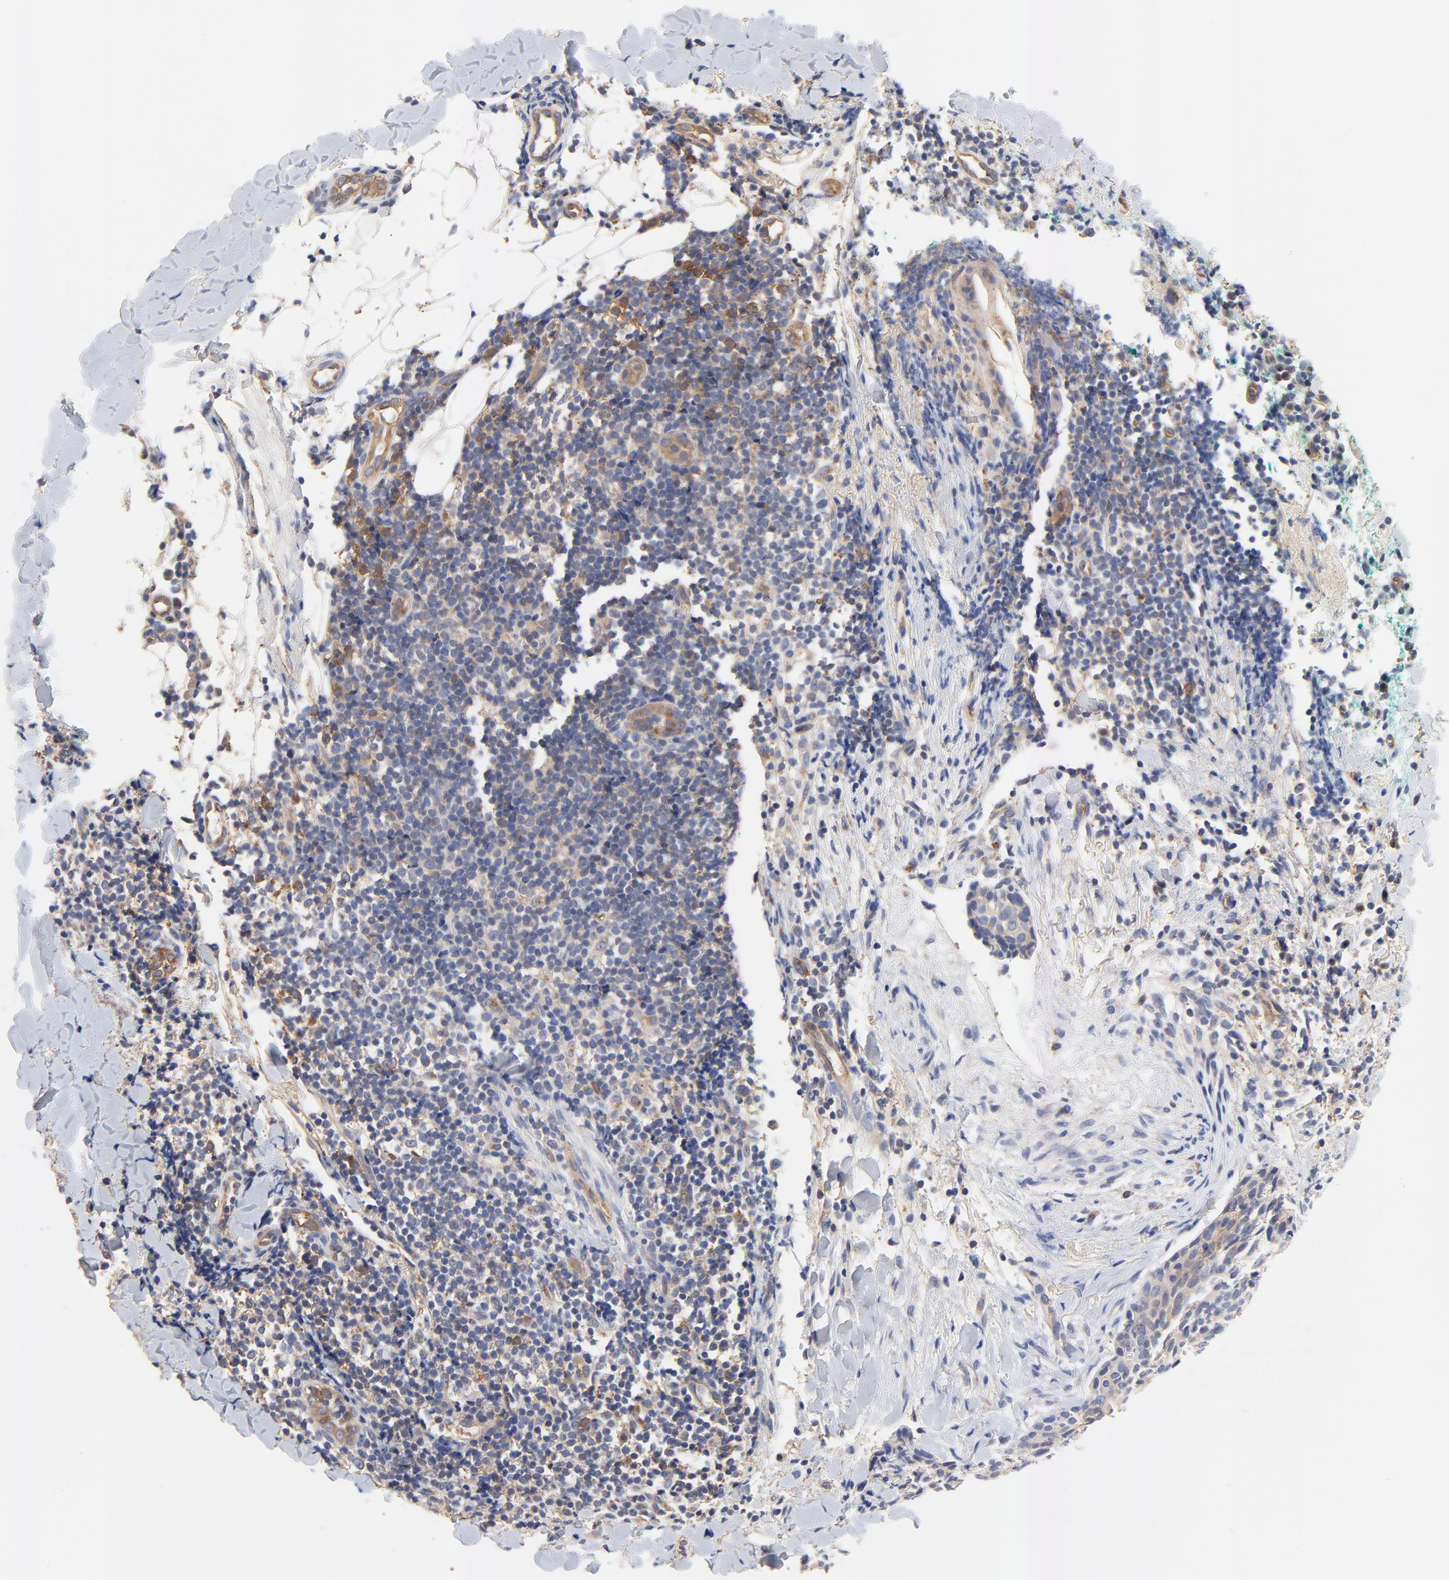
{"staining": {"intensity": "moderate", "quantity": "25%-75%", "location": "cytoplasmic/membranous"}, "tissue": "skin cancer", "cell_type": "Tumor cells", "image_type": "cancer", "snomed": [{"axis": "morphology", "description": "Normal tissue, NOS"}, {"axis": "morphology", "description": "Basal cell carcinoma"}, {"axis": "topography", "description": "Skin"}], "caption": "Skin basal cell carcinoma stained with IHC displays moderate cytoplasmic/membranous staining in approximately 25%-75% of tumor cells. (brown staining indicates protein expression, while blue staining denotes nuclei).", "gene": "FBXL2", "patient": {"sex": "female", "age": 57}}